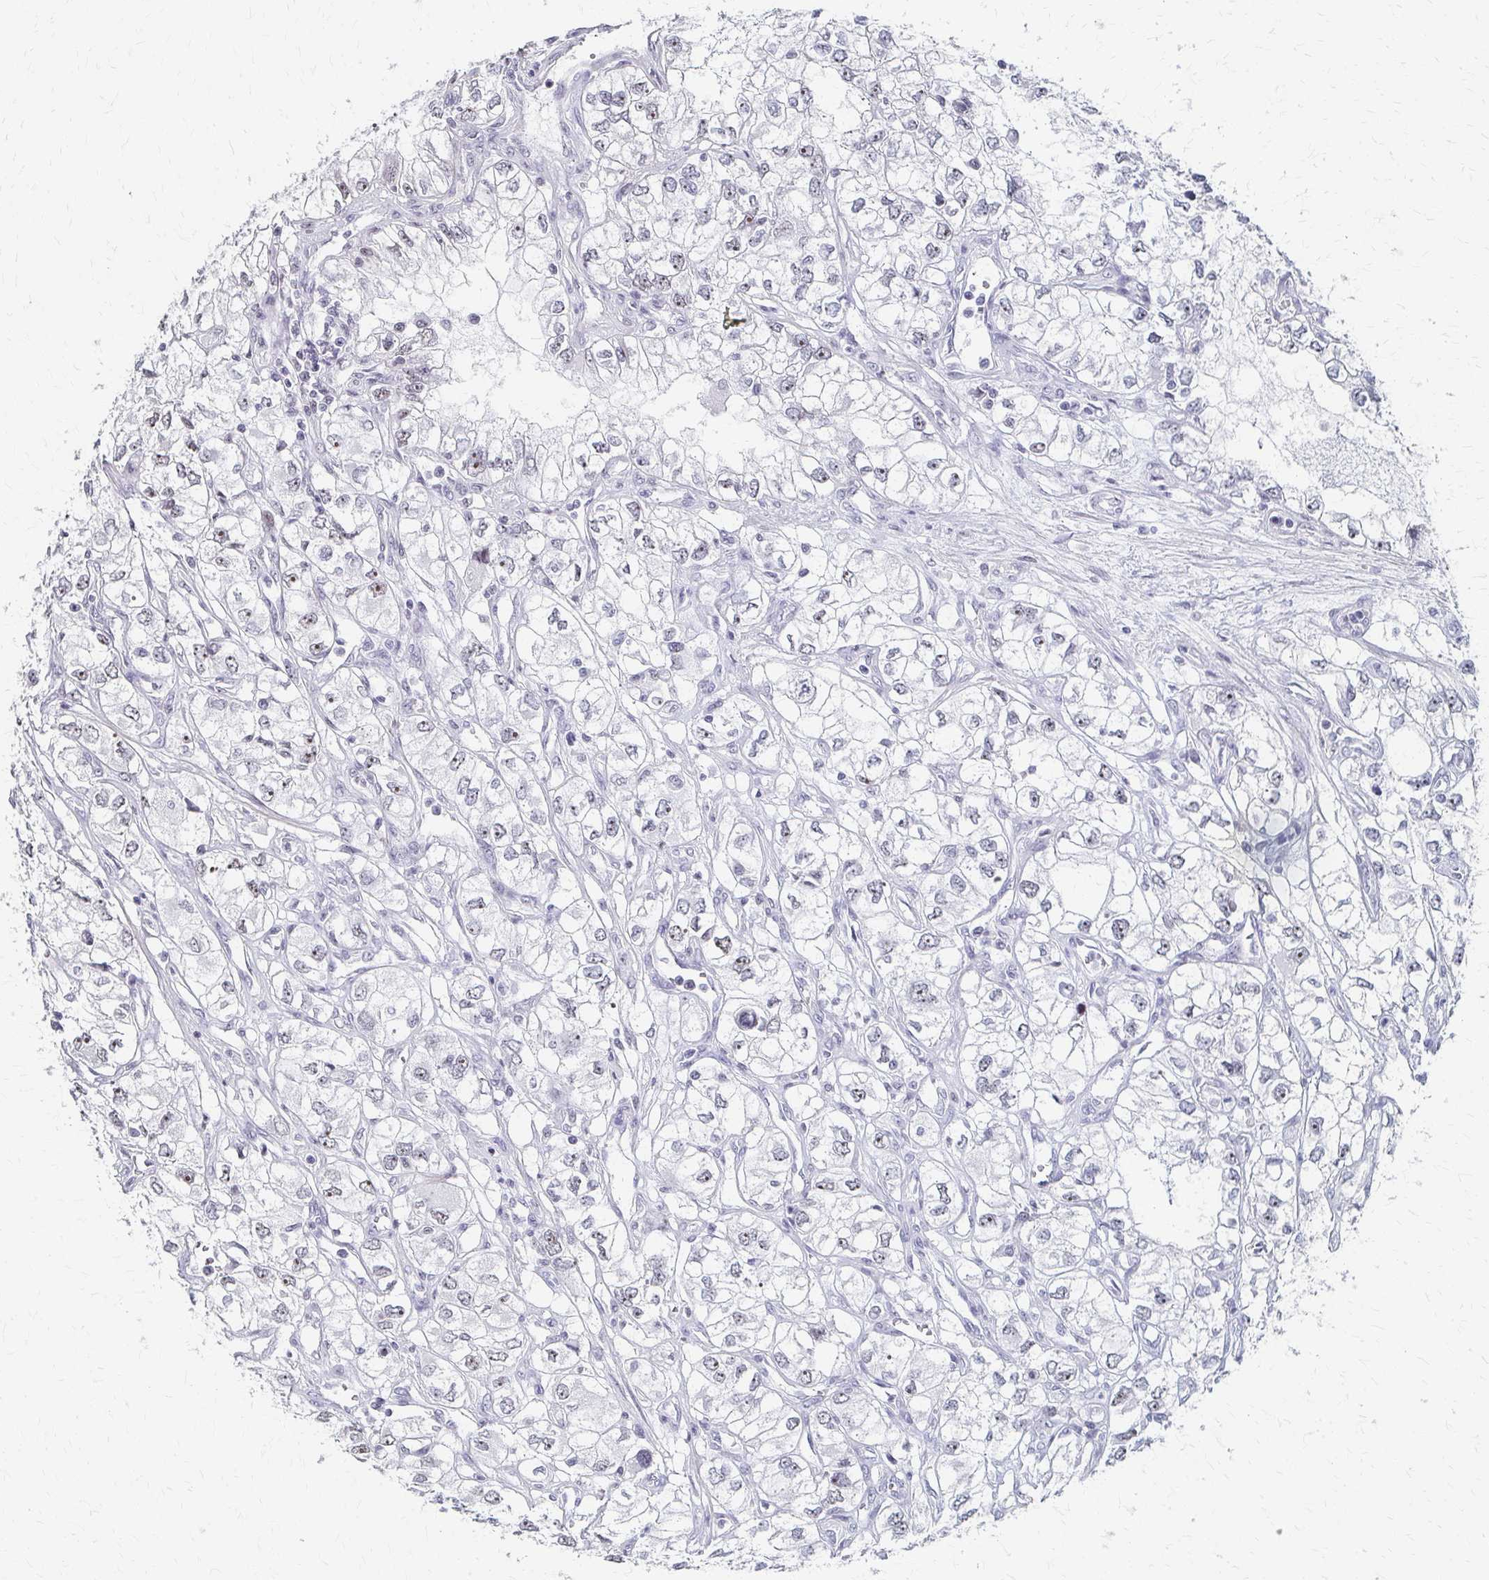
{"staining": {"intensity": "weak", "quantity": "<25%", "location": "nuclear"}, "tissue": "renal cancer", "cell_type": "Tumor cells", "image_type": "cancer", "snomed": [{"axis": "morphology", "description": "Adenocarcinoma, NOS"}, {"axis": "topography", "description": "Kidney"}], "caption": "The histopathology image shows no staining of tumor cells in renal cancer (adenocarcinoma). (Stains: DAB (3,3'-diaminobenzidine) immunohistochemistry with hematoxylin counter stain, Microscopy: brightfield microscopy at high magnification).", "gene": "PES1", "patient": {"sex": "female", "age": 59}}